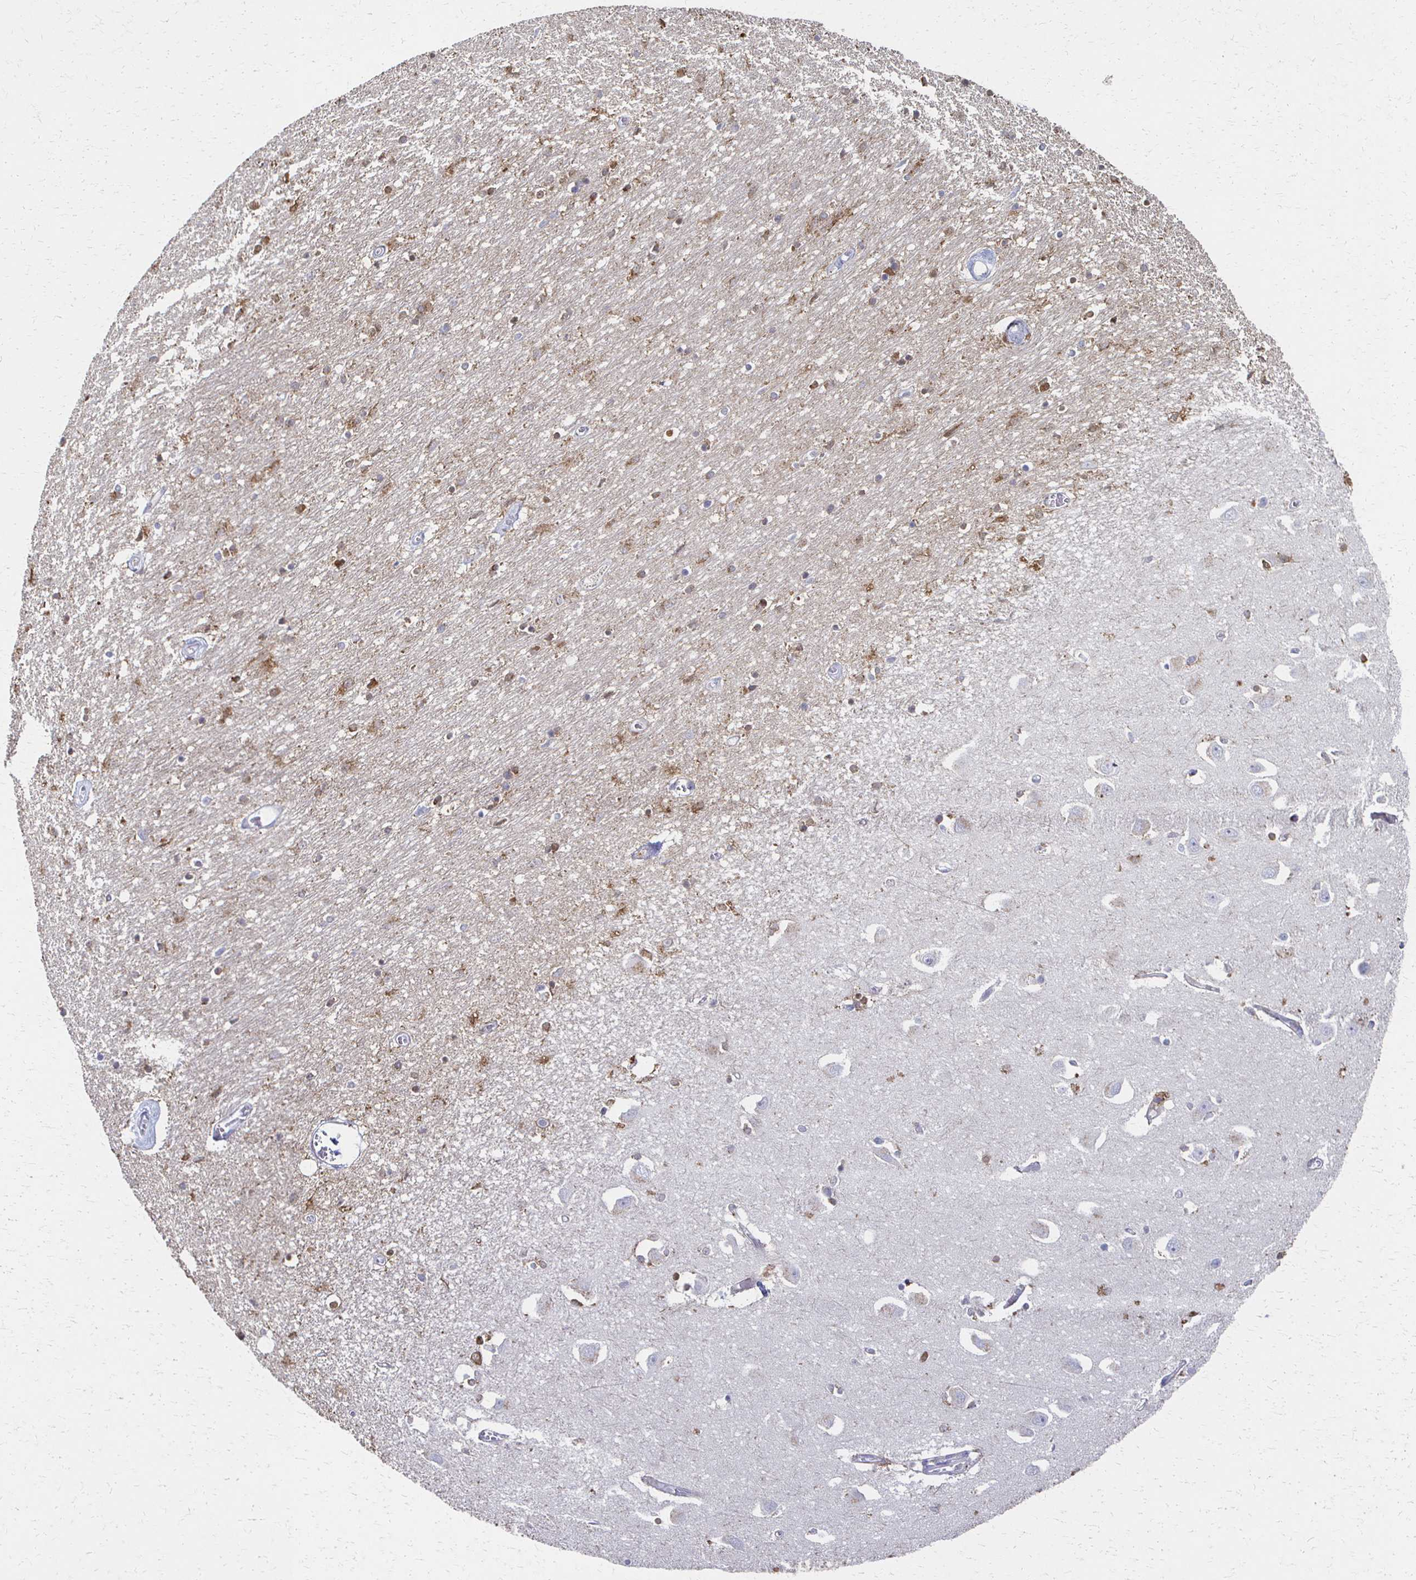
{"staining": {"intensity": "moderate", "quantity": "25%-75%", "location": "cytoplasmic/membranous"}, "tissue": "caudate", "cell_type": "Glial cells", "image_type": "normal", "snomed": [{"axis": "morphology", "description": "Normal tissue, NOS"}, {"axis": "topography", "description": "Lateral ventricle wall"}, {"axis": "topography", "description": "Hippocampus"}], "caption": "Immunohistochemistry staining of benign caudate, which shows medium levels of moderate cytoplasmic/membranous expression in about 25%-75% of glial cells indicating moderate cytoplasmic/membranous protein positivity. The staining was performed using DAB (brown) for protein detection and nuclei were counterstained in hematoxylin (blue).", "gene": "CX3CR1", "patient": {"sex": "female", "age": 63}}